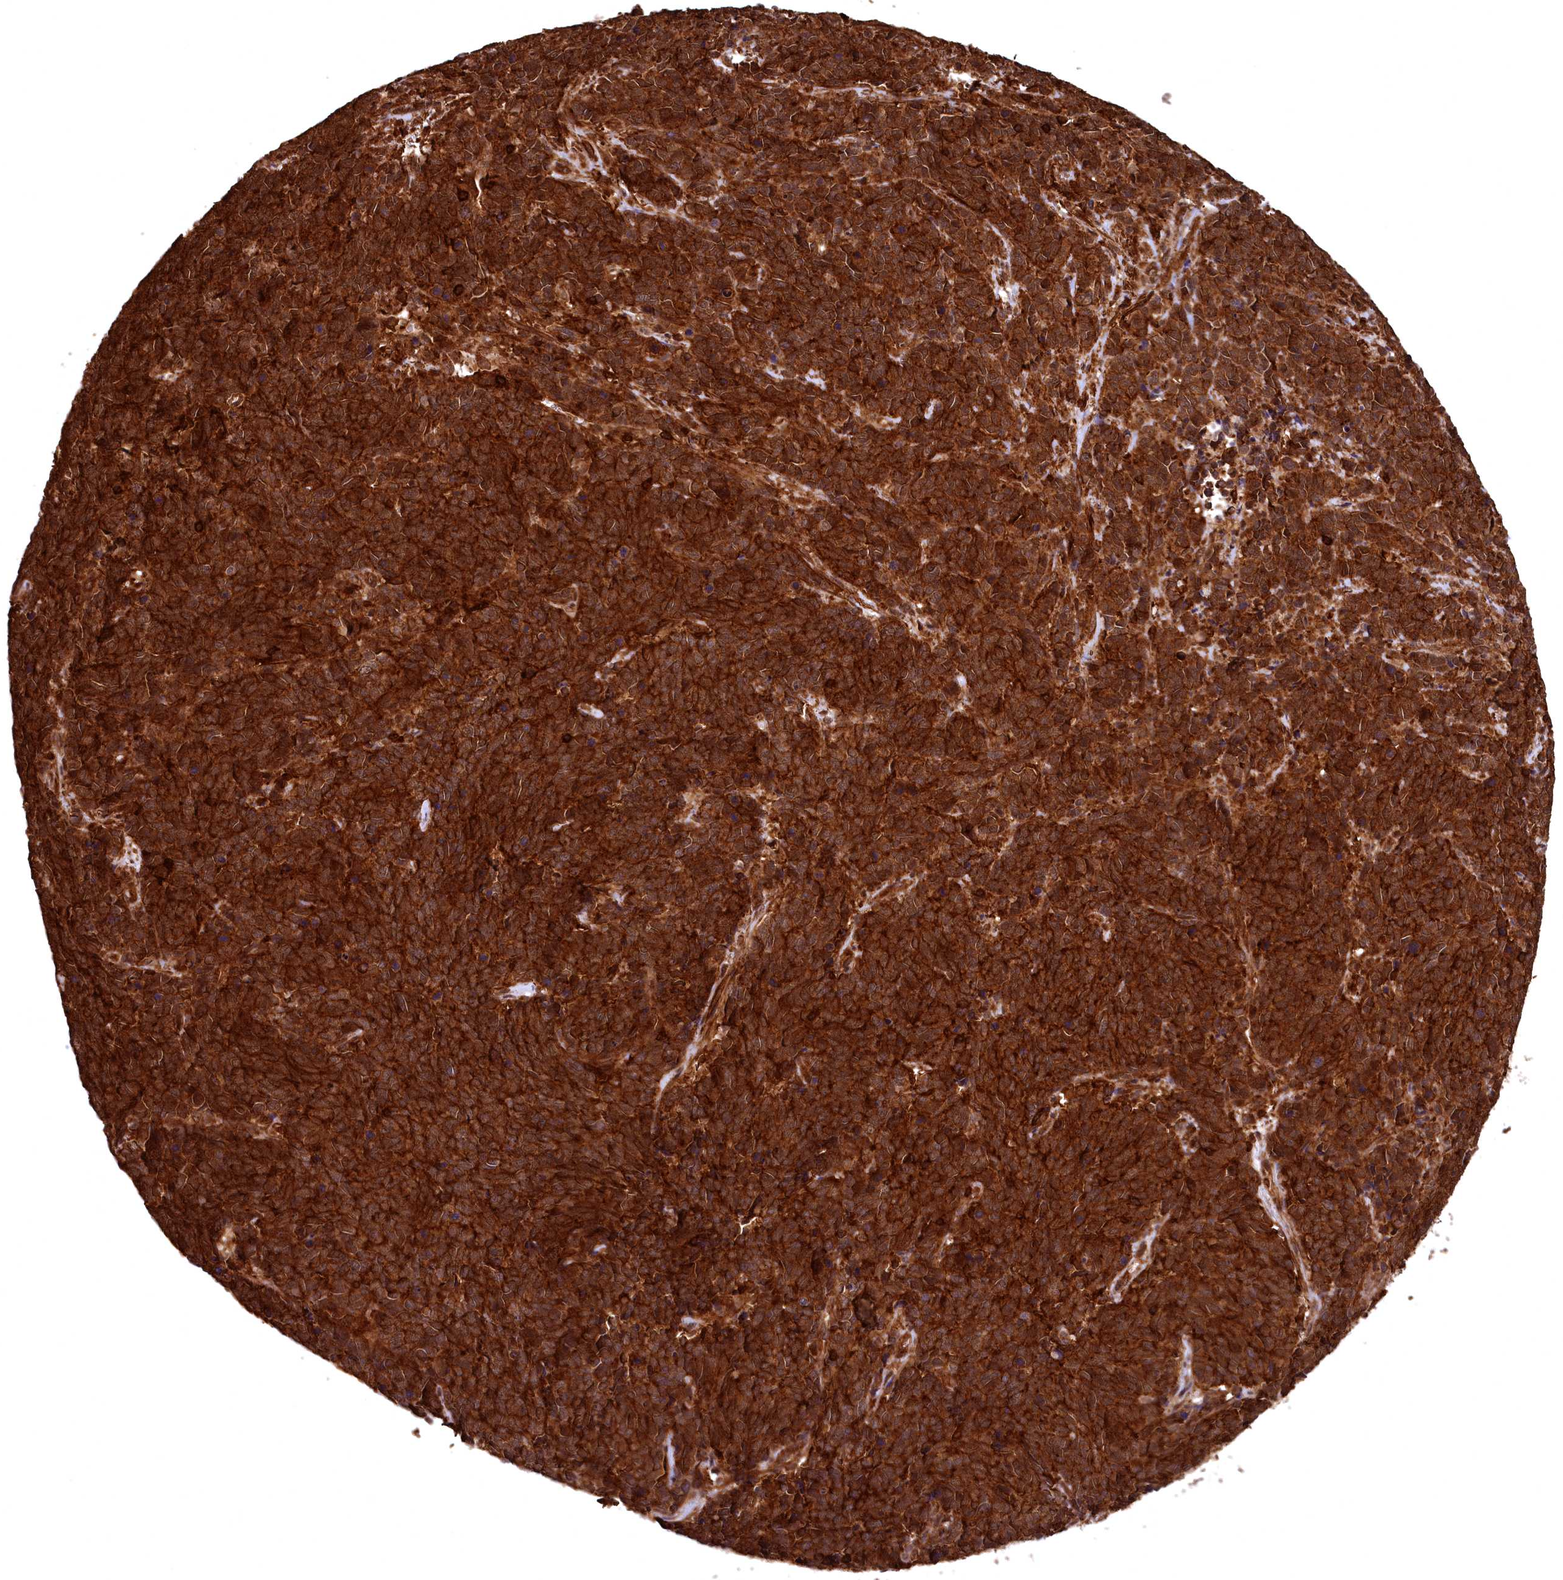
{"staining": {"intensity": "strong", "quantity": ">75%", "location": "cytoplasmic/membranous"}, "tissue": "cervical cancer", "cell_type": "Tumor cells", "image_type": "cancer", "snomed": [{"axis": "morphology", "description": "Squamous cell carcinoma, NOS"}, {"axis": "topography", "description": "Cervix"}], "caption": "Human squamous cell carcinoma (cervical) stained with a protein marker shows strong staining in tumor cells.", "gene": "STUB1", "patient": {"sex": "female", "age": 60}}